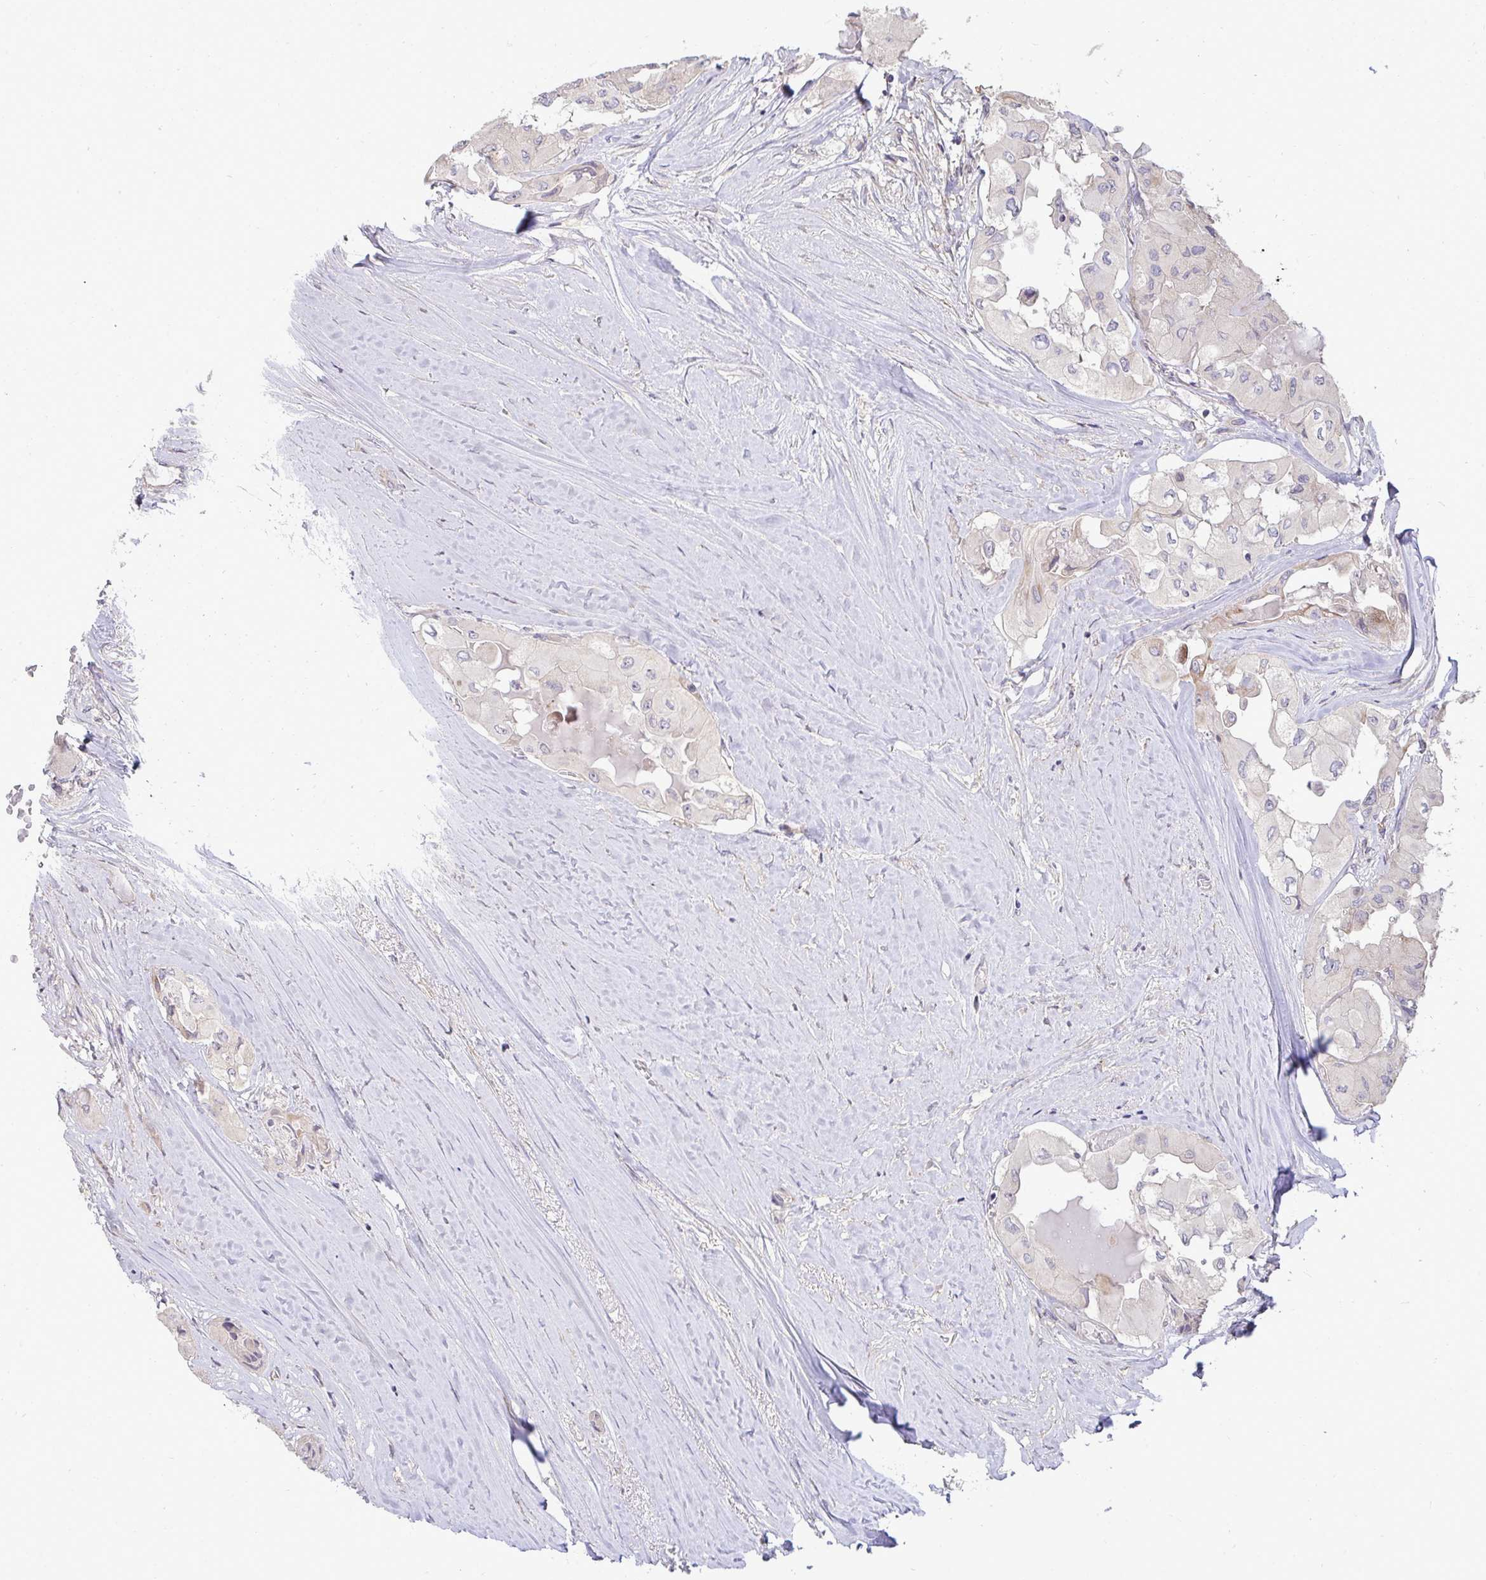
{"staining": {"intensity": "weak", "quantity": "<25%", "location": "cytoplasmic/membranous"}, "tissue": "thyroid cancer", "cell_type": "Tumor cells", "image_type": "cancer", "snomed": [{"axis": "morphology", "description": "Normal tissue, NOS"}, {"axis": "morphology", "description": "Papillary adenocarcinoma, NOS"}, {"axis": "topography", "description": "Thyroid gland"}], "caption": "Tumor cells are negative for protein expression in human thyroid cancer.", "gene": "SH2D1B", "patient": {"sex": "female", "age": 59}}